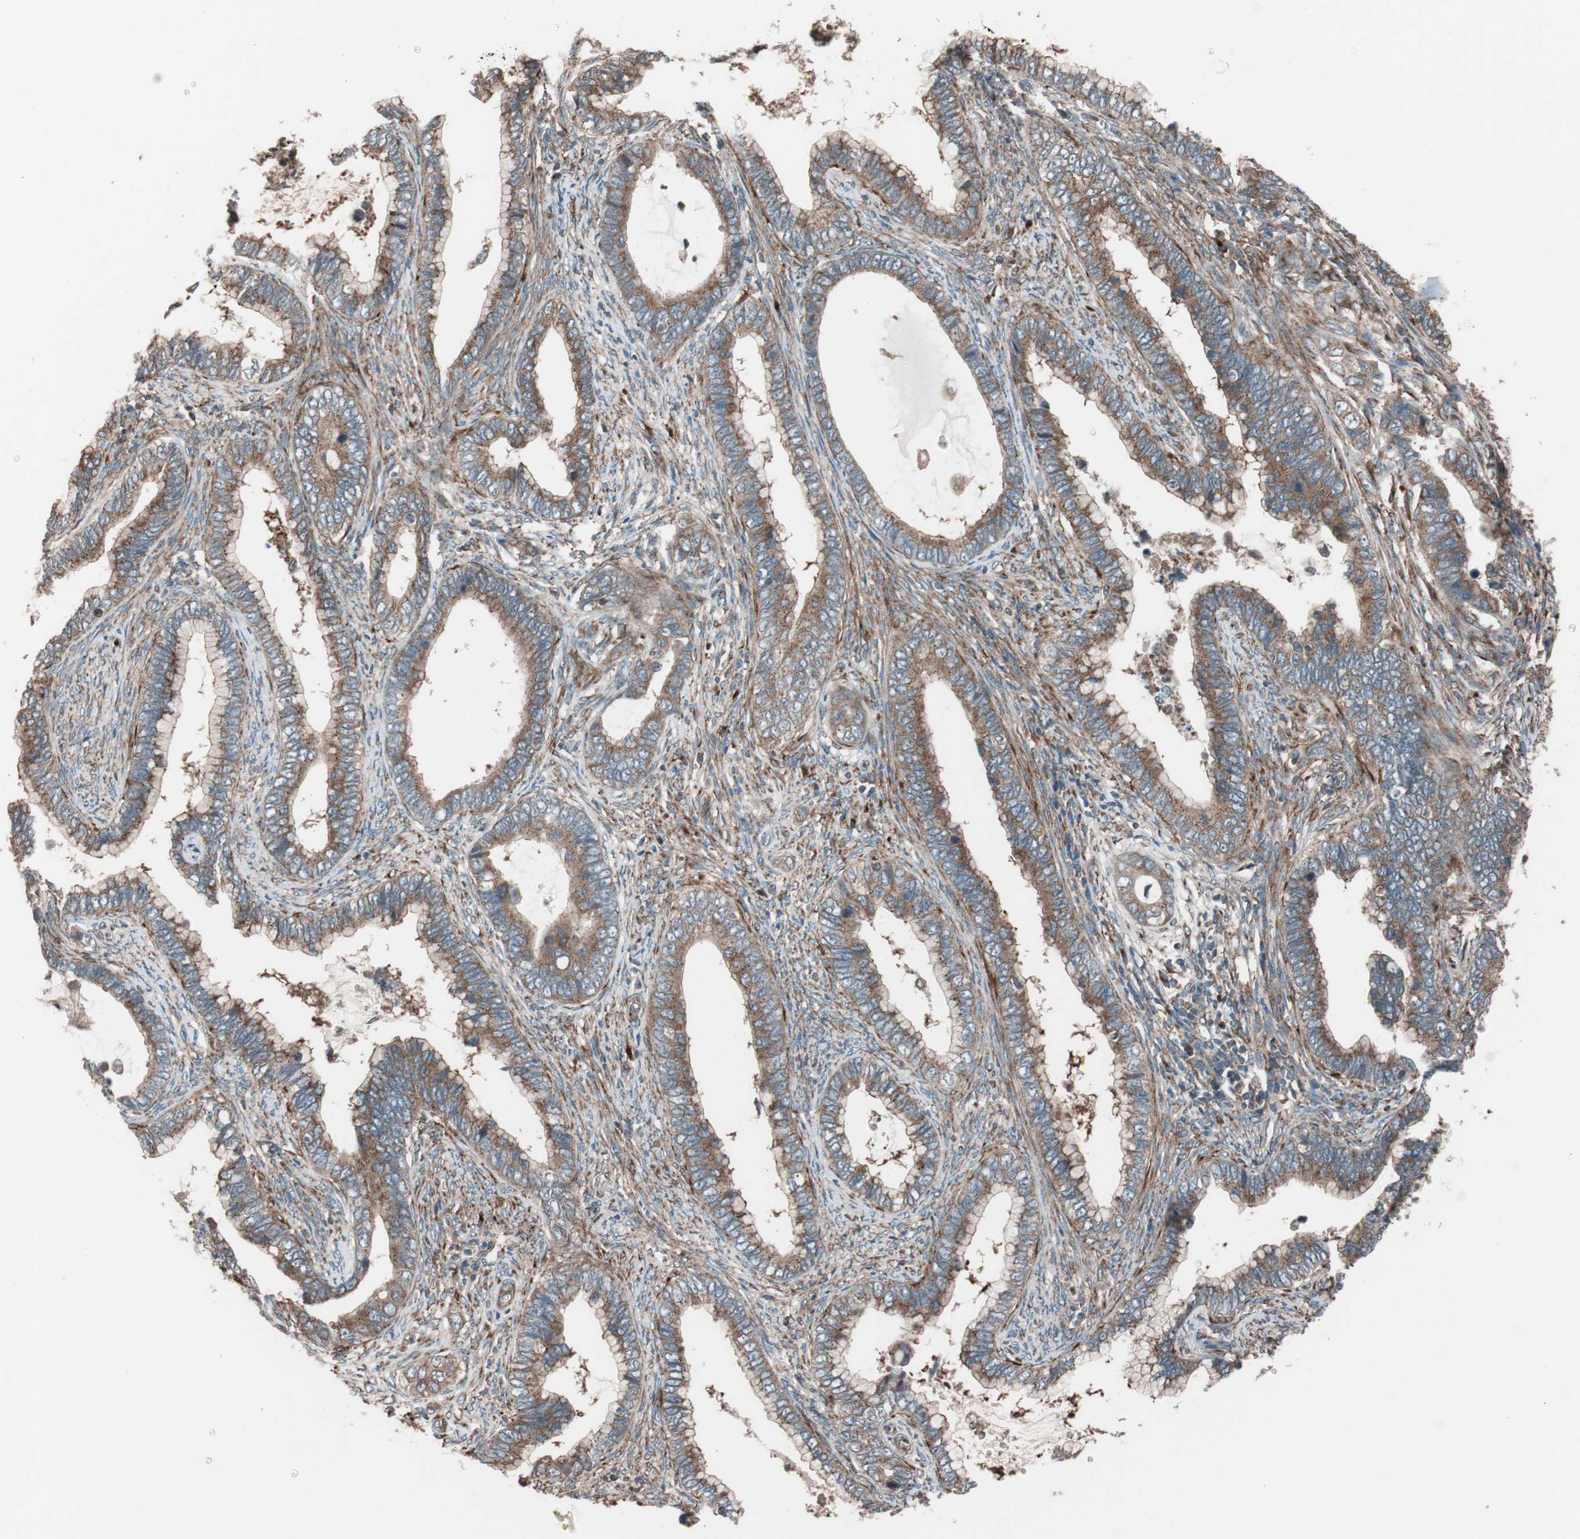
{"staining": {"intensity": "moderate", "quantity": ">75%", "location": "cytoplasmic/membranous"}, "tissue": "cervical cancer", "cell_type": "Tumor cells", "image_type": "cancer", "snomed": [{"axis": "morphology", "description": "Adenocarcinoma, NOS"}, {"axis": "topography", "description": "Cervix"}], "caption": "Approximately >75% of tumor cells in adenocarcinoma (cervical) reveal moderate cytoplasmic/membranous protein staining as visualized by brown immunohistochemical staining.", "gene": "SEC31A", "patient": {"sex": "female", "age": 44}}